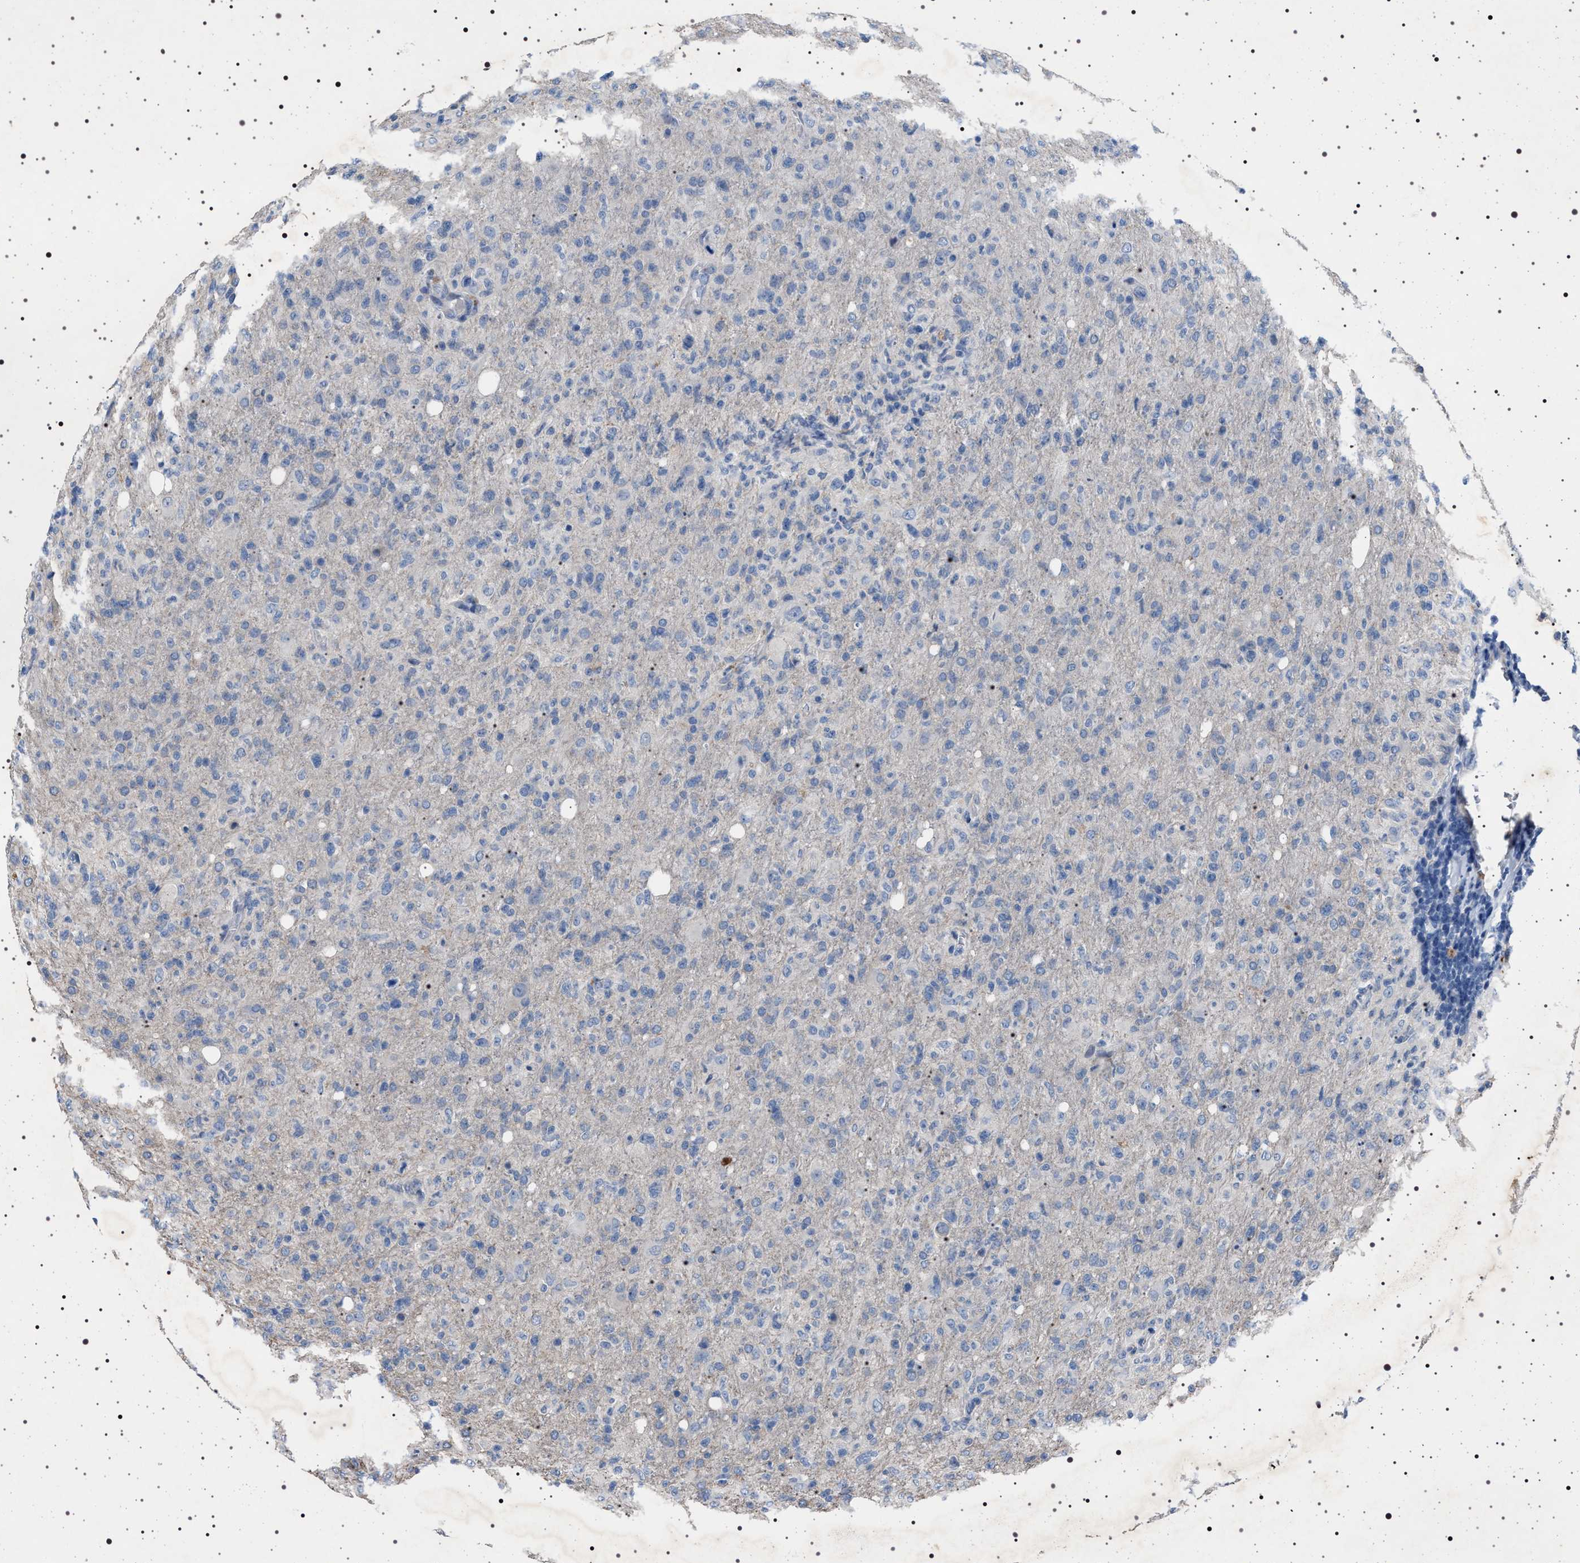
{"staining": {"intensity": "negative", "quantity": "none", "location": "none"}, "tissue": "glioma", "cell_type": "Tumor cells", "image_type": "cancer", "snomed": [{"axis": "morphology", "description": "Glioma, malignant, High grade"}, {"axis": "topography", "description": "Brain"}], "caption": "An immunohistochemistry photomicrograph of malignant glioma (high-grade) is shown. There is no staining in tumor cells of malignant glioma (high-grade). The staining is performed using DAB brown chromogen with nuclei counter-stained in using hematoxylin.", "gene": "NAT9", "patient": {"sex": "female", "age": 57}}